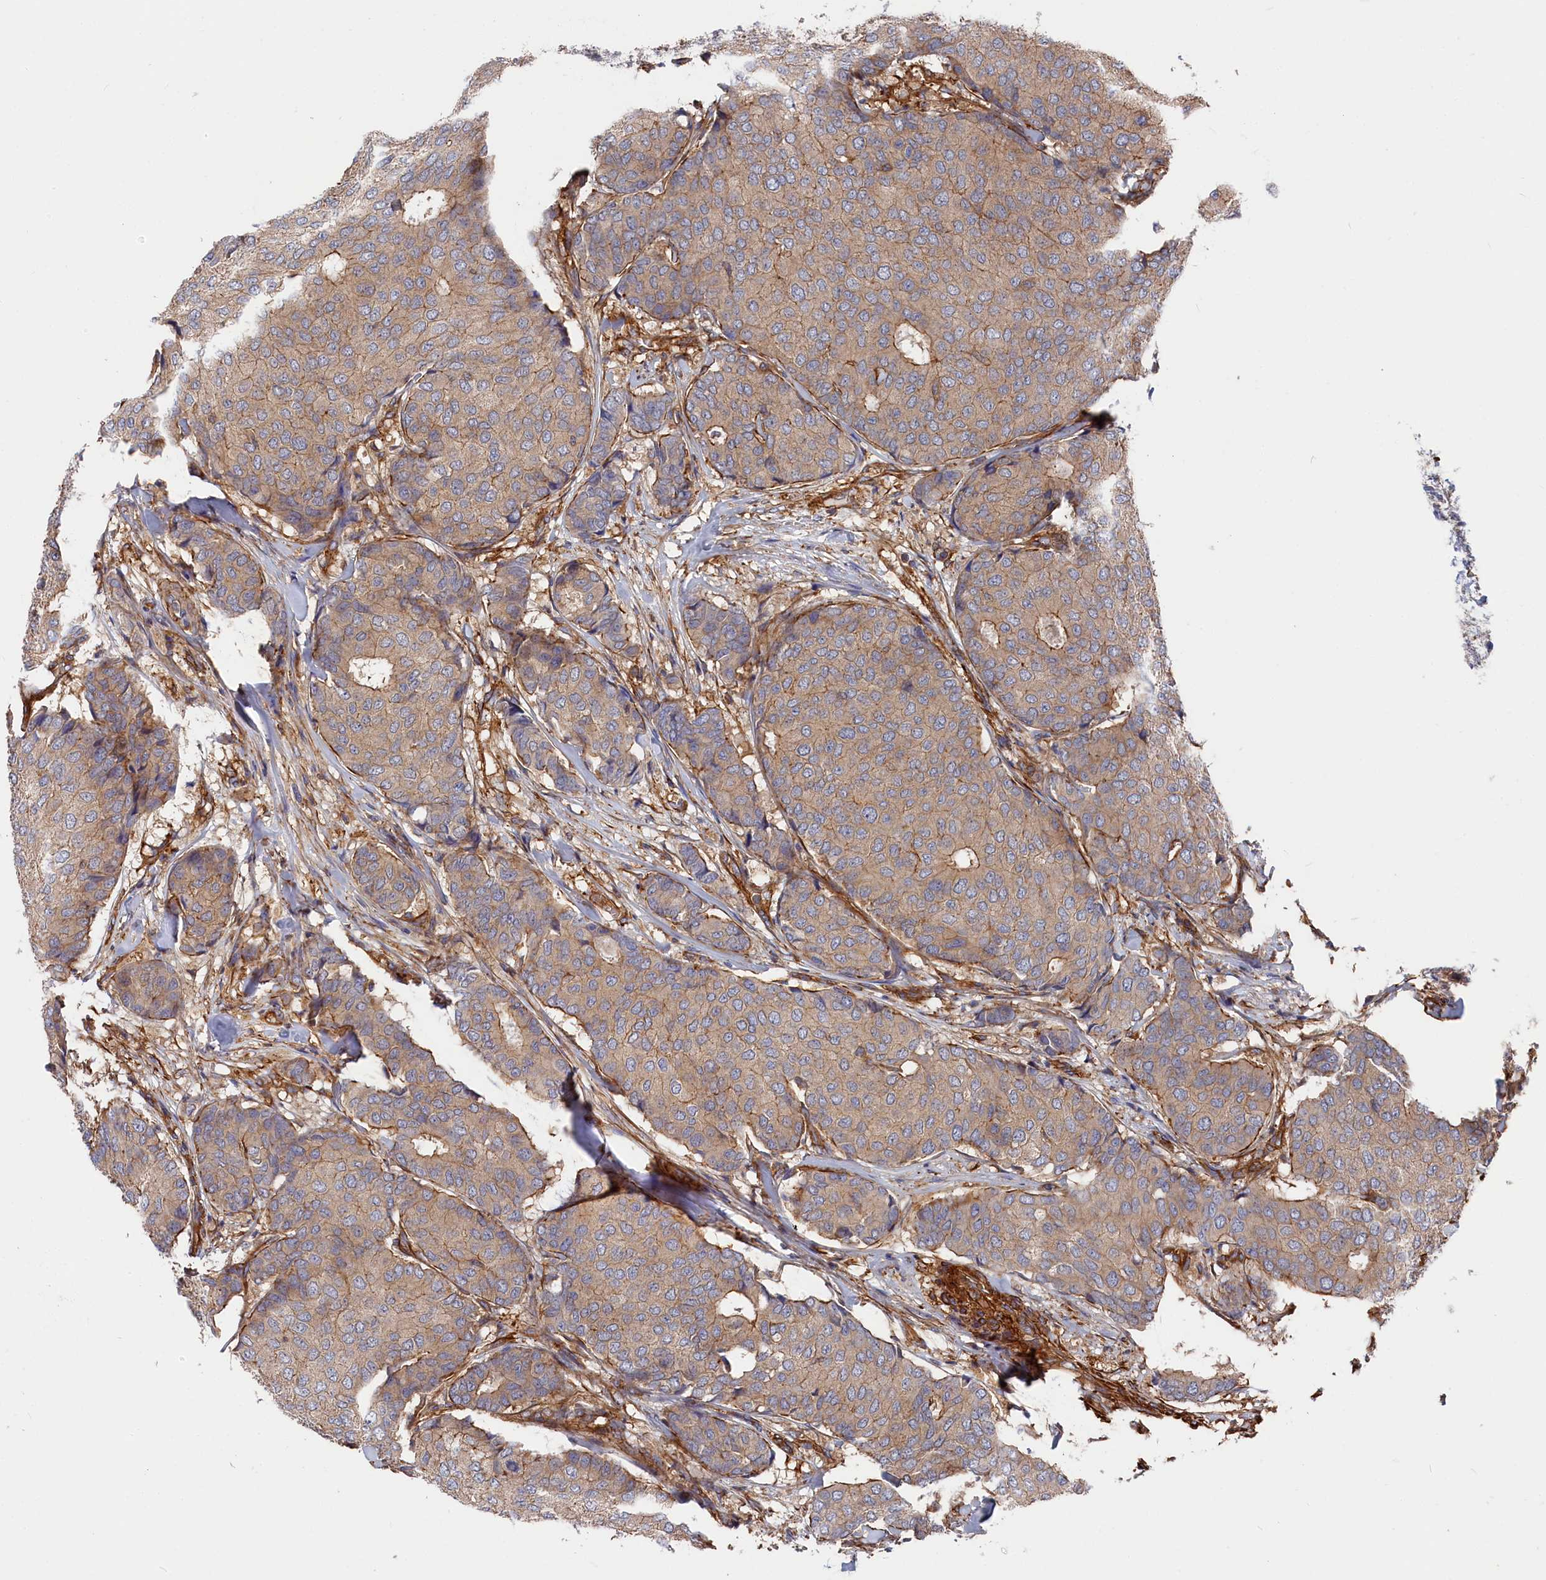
{"staining": {"intensity": "weak", "quantity": "25%-75%", "location": "cytoplasmic/membranous"}, "tissue": "breast cancer", "cell_type": "Tumor cells", "image_type": "cancer", "snomed": [{"axis": "morphology", "description": "Duct carcinoma"}, {"axis": "topography", "description": "Breast"}], "caption": "DAB immunohistochemical staining of human breast intraductal carcinoma reveals weak cytoplasmic/membranous protein expression in about 25%-75% of tumor cells.", "gene": "LDHD", "patient": {"sex": "female", "age": 75}}